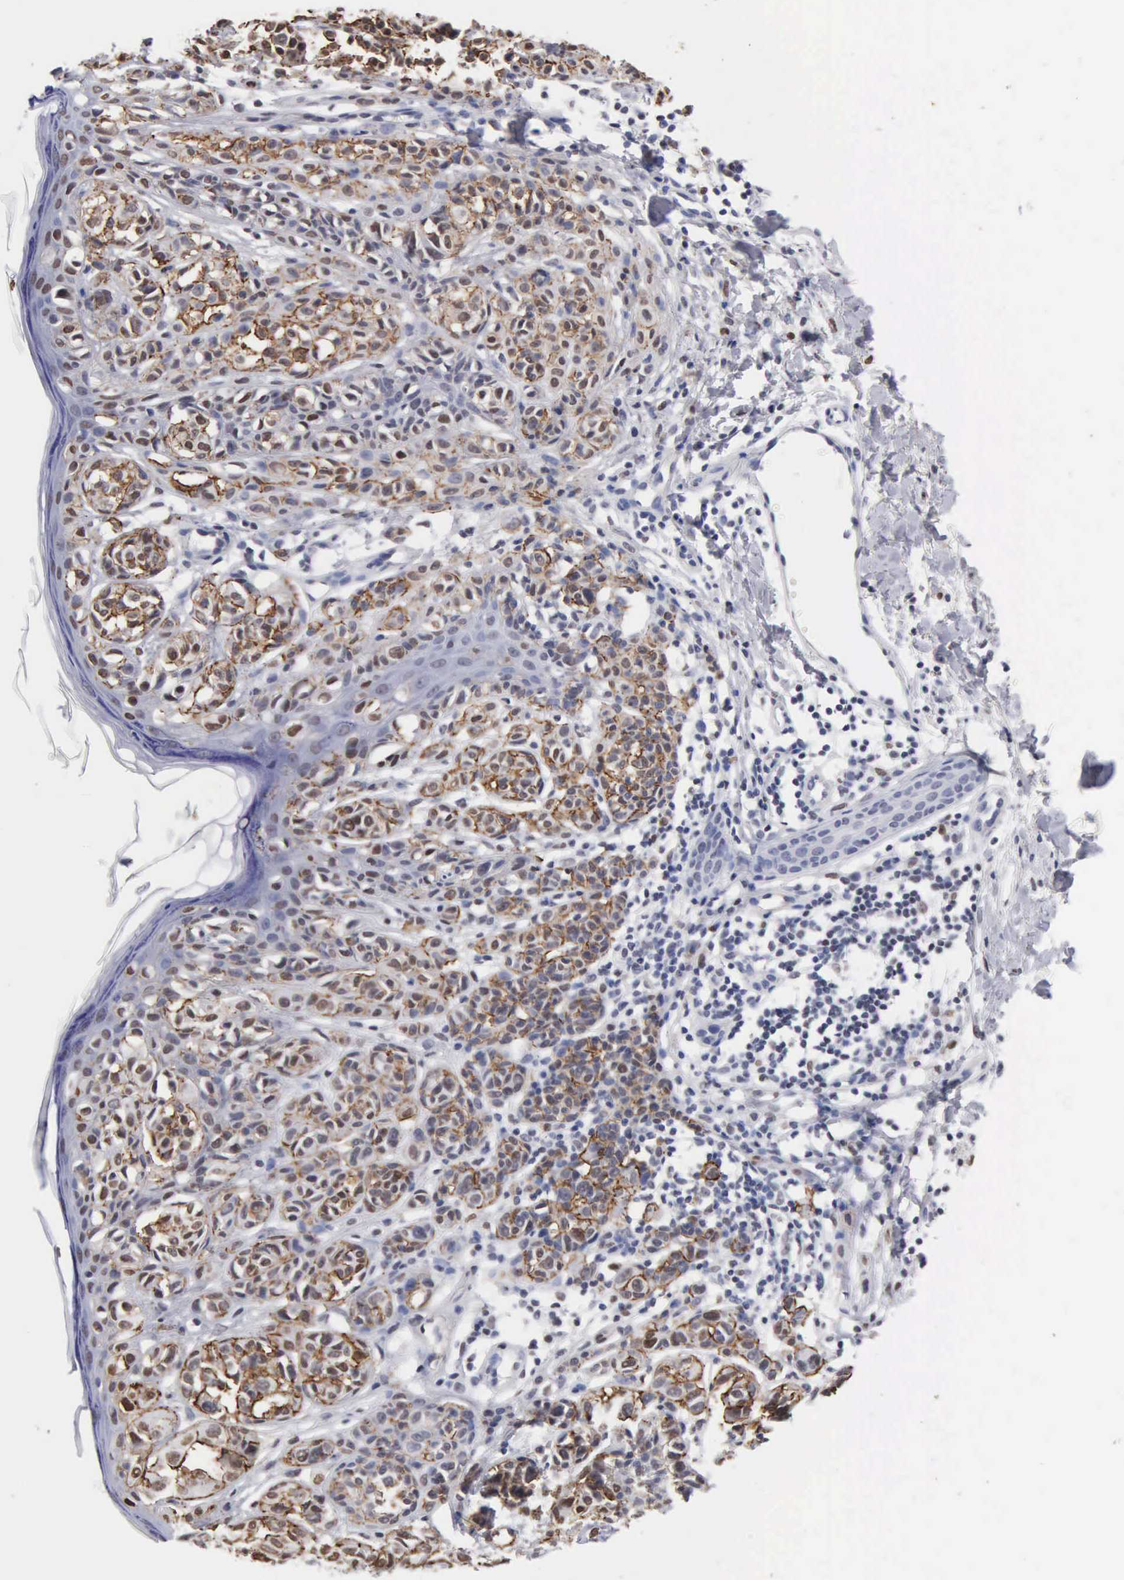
{"staining": {"intensity": "strong", "quantity": ">75%", "location": "cytoplasmic/membranous,nuclear"}, "tissue": "melanoma", "cell_type": "Tumor cells", "image_type": "cancer", "snomed": [{"axis": "morphology", "description": "Malignant melanoma, NOS"}, {"axis": "topography", "description": "Skin"}], "caption": "Approximately >75% of tumor cells in human malignant melanoma exhibit strong cytoplasmic/membranous and nuclear protein expression as visualized by brown immunohistochemical staining.", "gene": "CCNG1", "patient": {"sex": "male", "age": 40}}